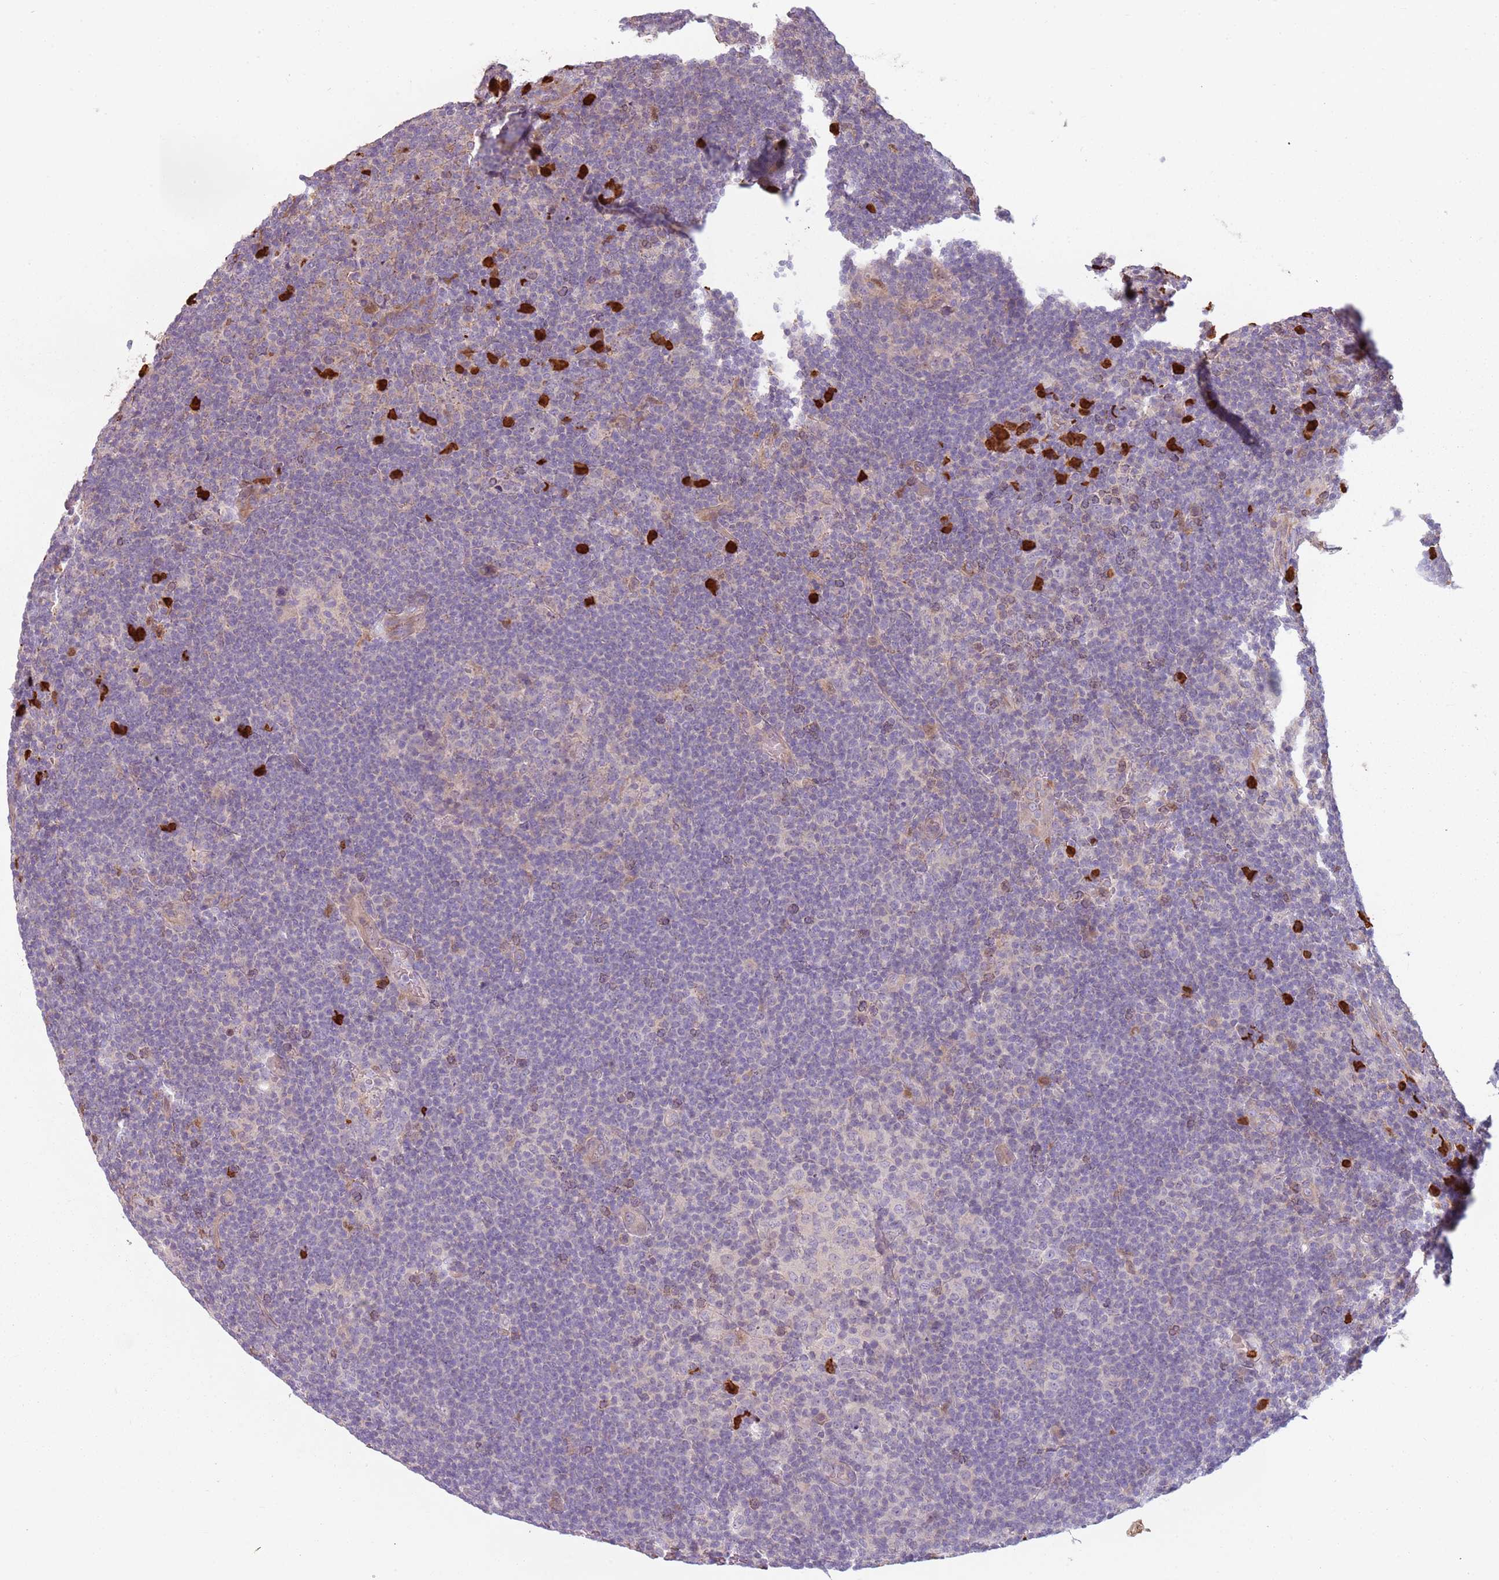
{"staining": {"intensity": "negative", "quantity": "none", "location": "none"}, "tissue": "lymphoma", "cell_type": "Tumor cells", "image_type": "cancer", "snomed": [{"axis": "morphology", "description": "Hodgkin's disease, NOS"}, {"axis": "topography", "description": "Lymph node"}], "caption": "Tumor cells show no significant positivity in lymphoma.", "gene": "SPAG4", "patient": {"sex": "female", "age": 57}}